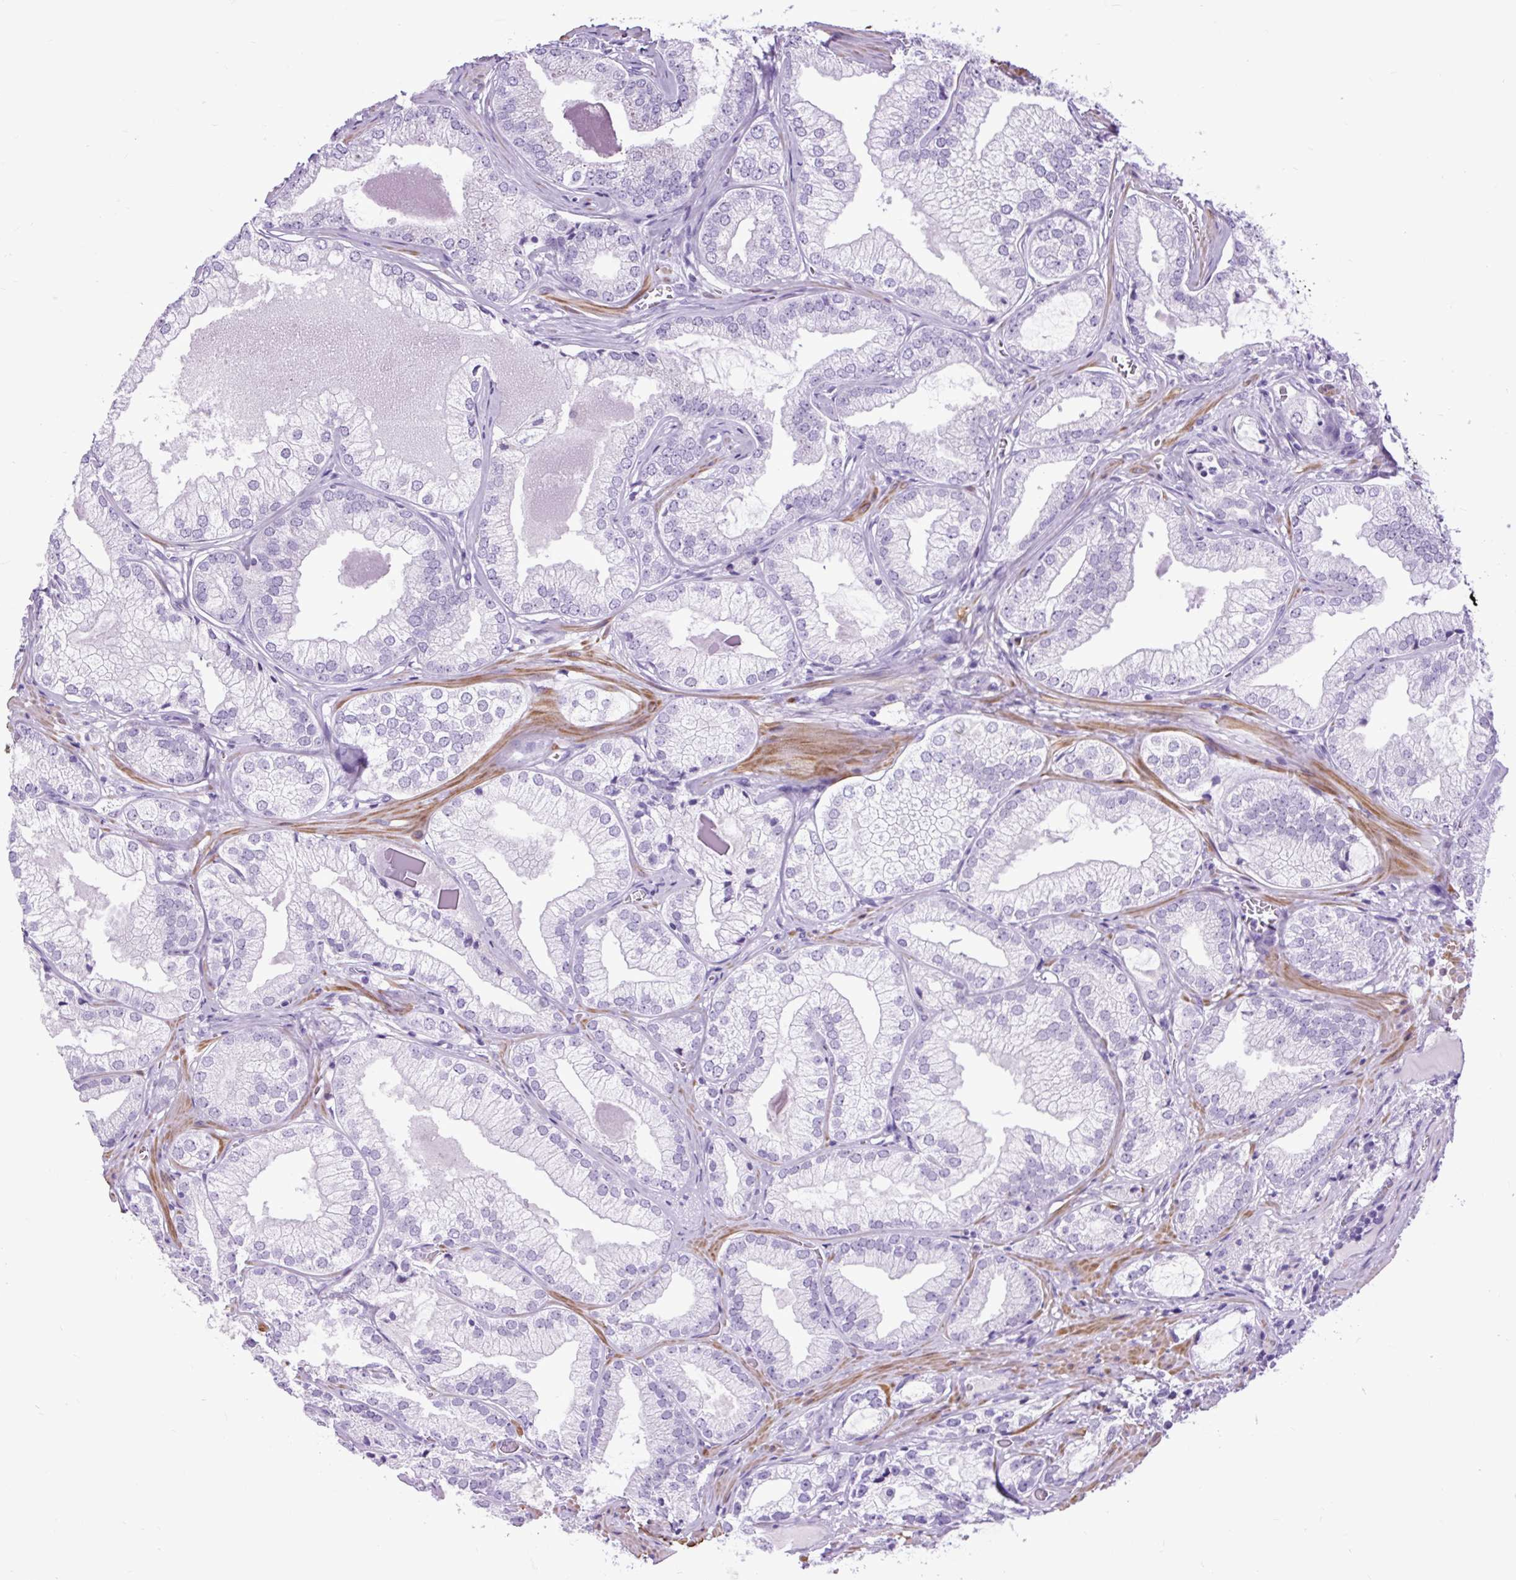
{"staining": {"intensity": "negative", "quantity": "none", "location": "none"}, "tissue": "prostate cancer", "cell_type": "Tumor cells", "image_type": "cancer", "snomed": [{"axis": "morphology", "description": "Adenocarcinoma, Medium grade"}, {"axis": "topography", "description": "Prostate"}], "caption": "Immunohistochemistry histopathology image of prostate medium-grade adenocarcinoma stained for a protein (brown), which exhibits no expression in tumor cells.", "gene": "DPP6", "patient": {"sex": "male", "age": 57}}